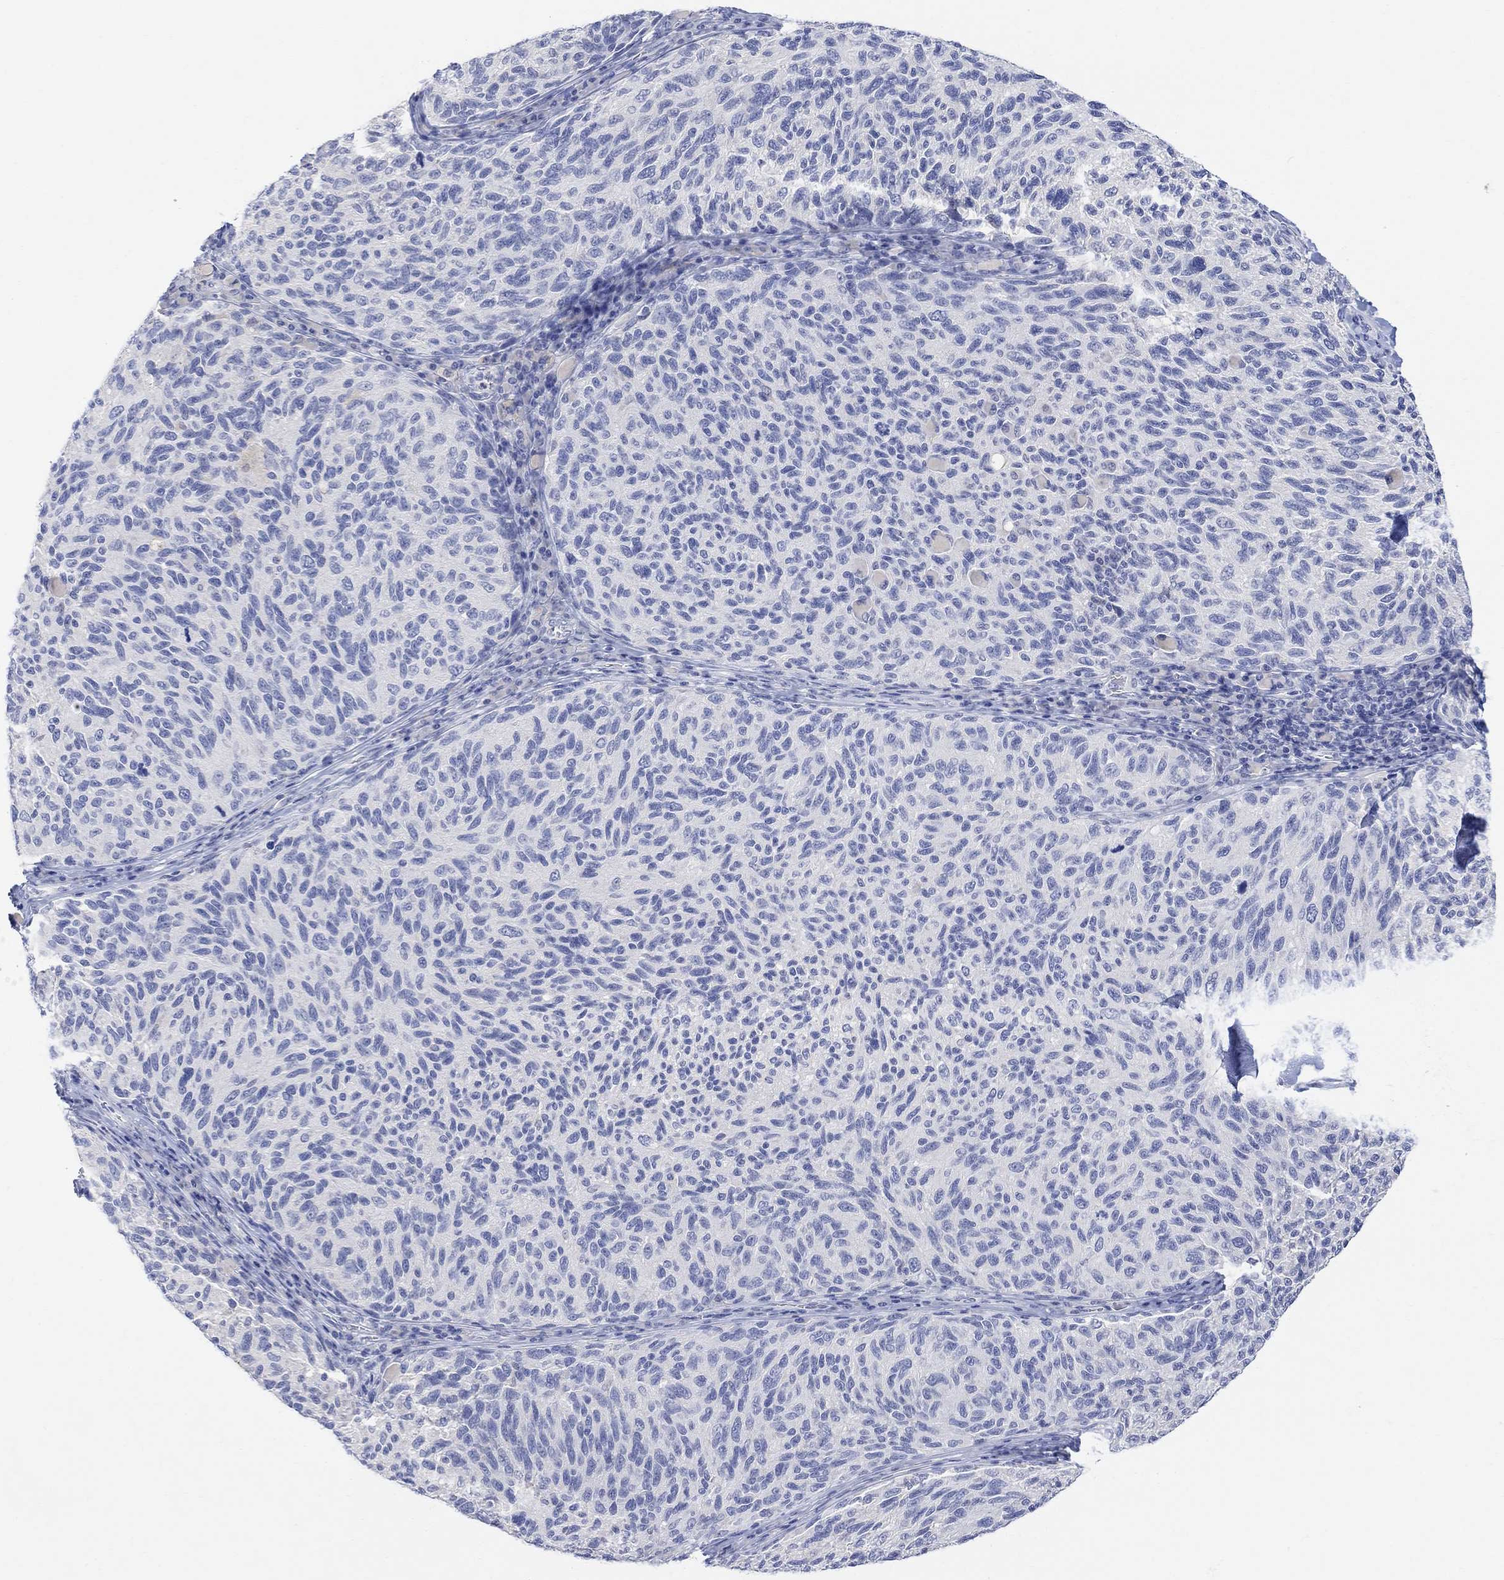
{"staining": {"intensity": "negative", "quantity": "none", "location": "none"}, "tissue": "melanoma", "cell_type": "Tumor cells", "image_type": "cancer", "snomed": [{"axis": "morphology", "description": "Malignant melanoma, NOS"}, {"axis": "topography", "description": "Skin"}], "caption": "An image of melanoma stained for a protein demonstrates no brown staining in tumor cells.", "gene": "FBP2", "patient": {"sex": "female", "age": 73}}